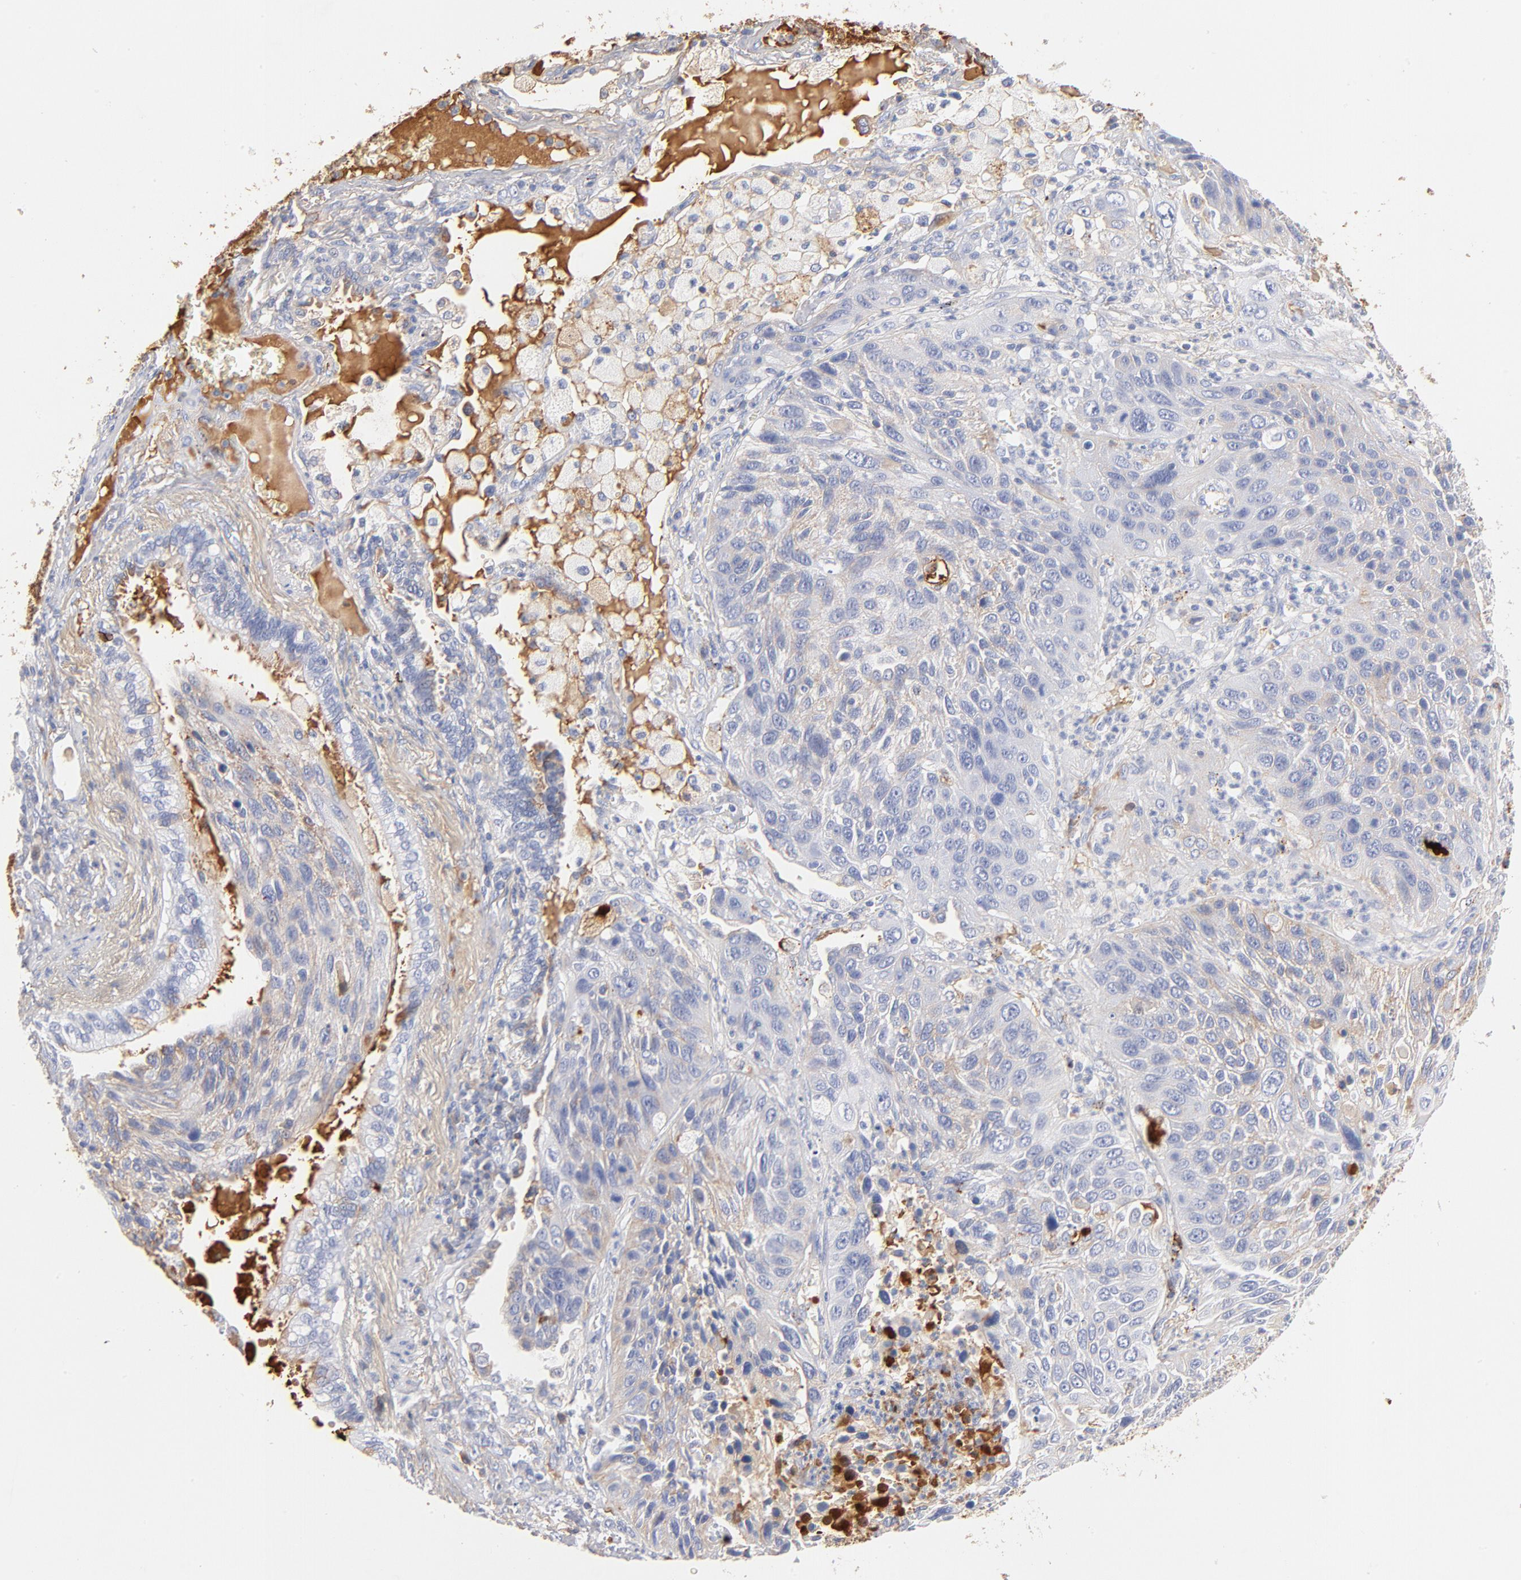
{"staining": {"intensity": "negative", "quantity": "none", "location": "none"}, "tissue": "lung cancer", "cell_type": "Tumor cells", "image_type": "cancer", "snomed": [{"axis": "morphology", "description": "Squamous cell carcinoma, NOS"}, {"axis": "topography", "description": "Lung"}], "caption": "High power microscopy histopathology image of an IHC micrograph of lung cancer (squamous cell carcinoma), revealing no significant positivity in tumor cells. Nuclei are stained in blue.", "gene": "C3", "patient": {"sex": "female", "age": 76}}